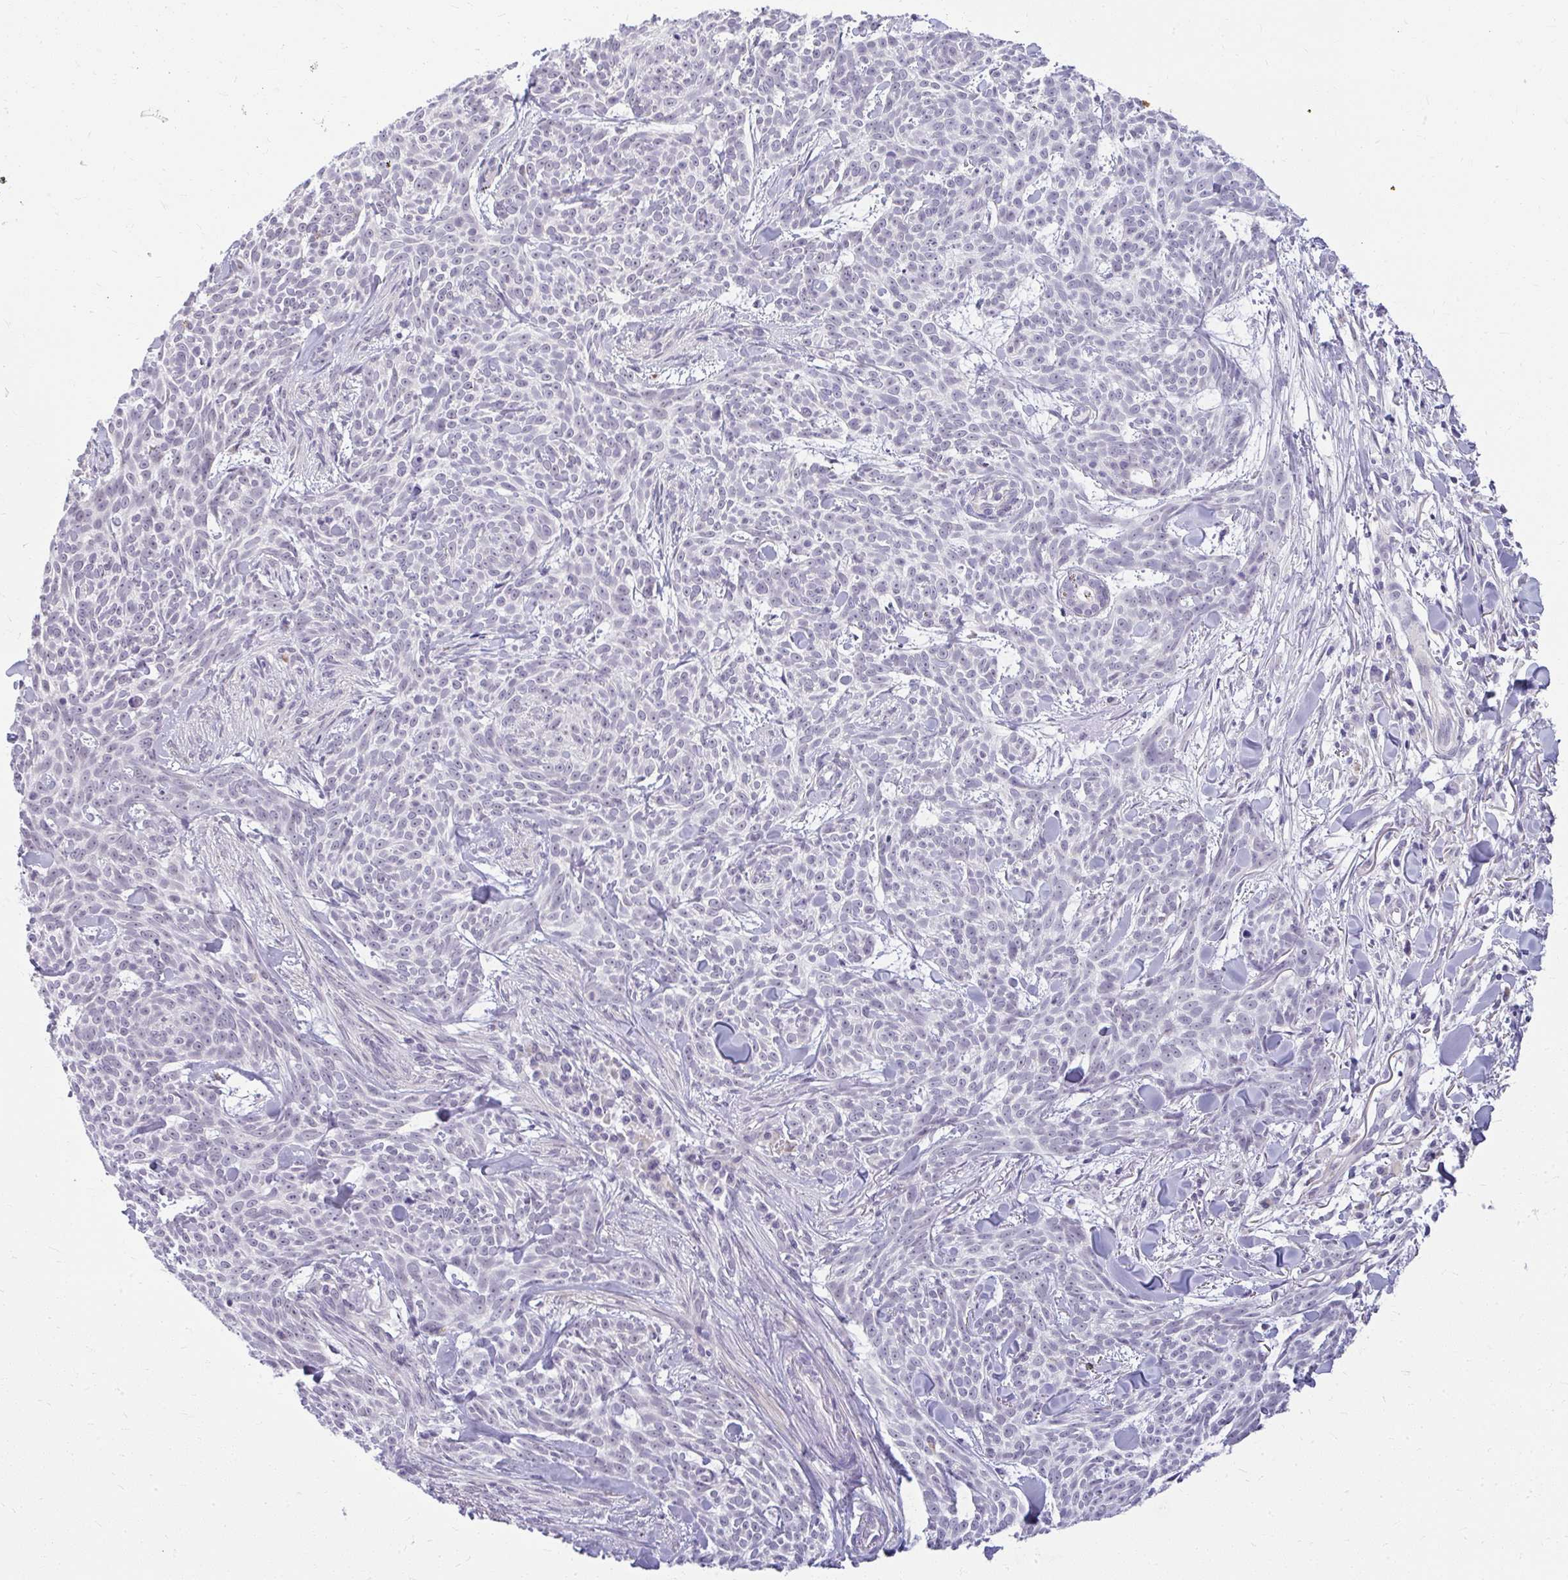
{"staining": {"intensity": "negative", "quantity": "none", "location": "none"}, "tissue": "skin cancer", "cell_type": "Tumor cells", "image_type": "cancer", "snomed": [{"axis": "morphology", "description": "Basal cell carcinoma"}, {"axis": "topography", "description": "Skin"}], "caption": "Immunohistochemical staining of skin basal cell carcinoma reveals no significant staining in tumor cells.", "gene": "TEX33", "patient": {"sex": "female", "age": 93}}